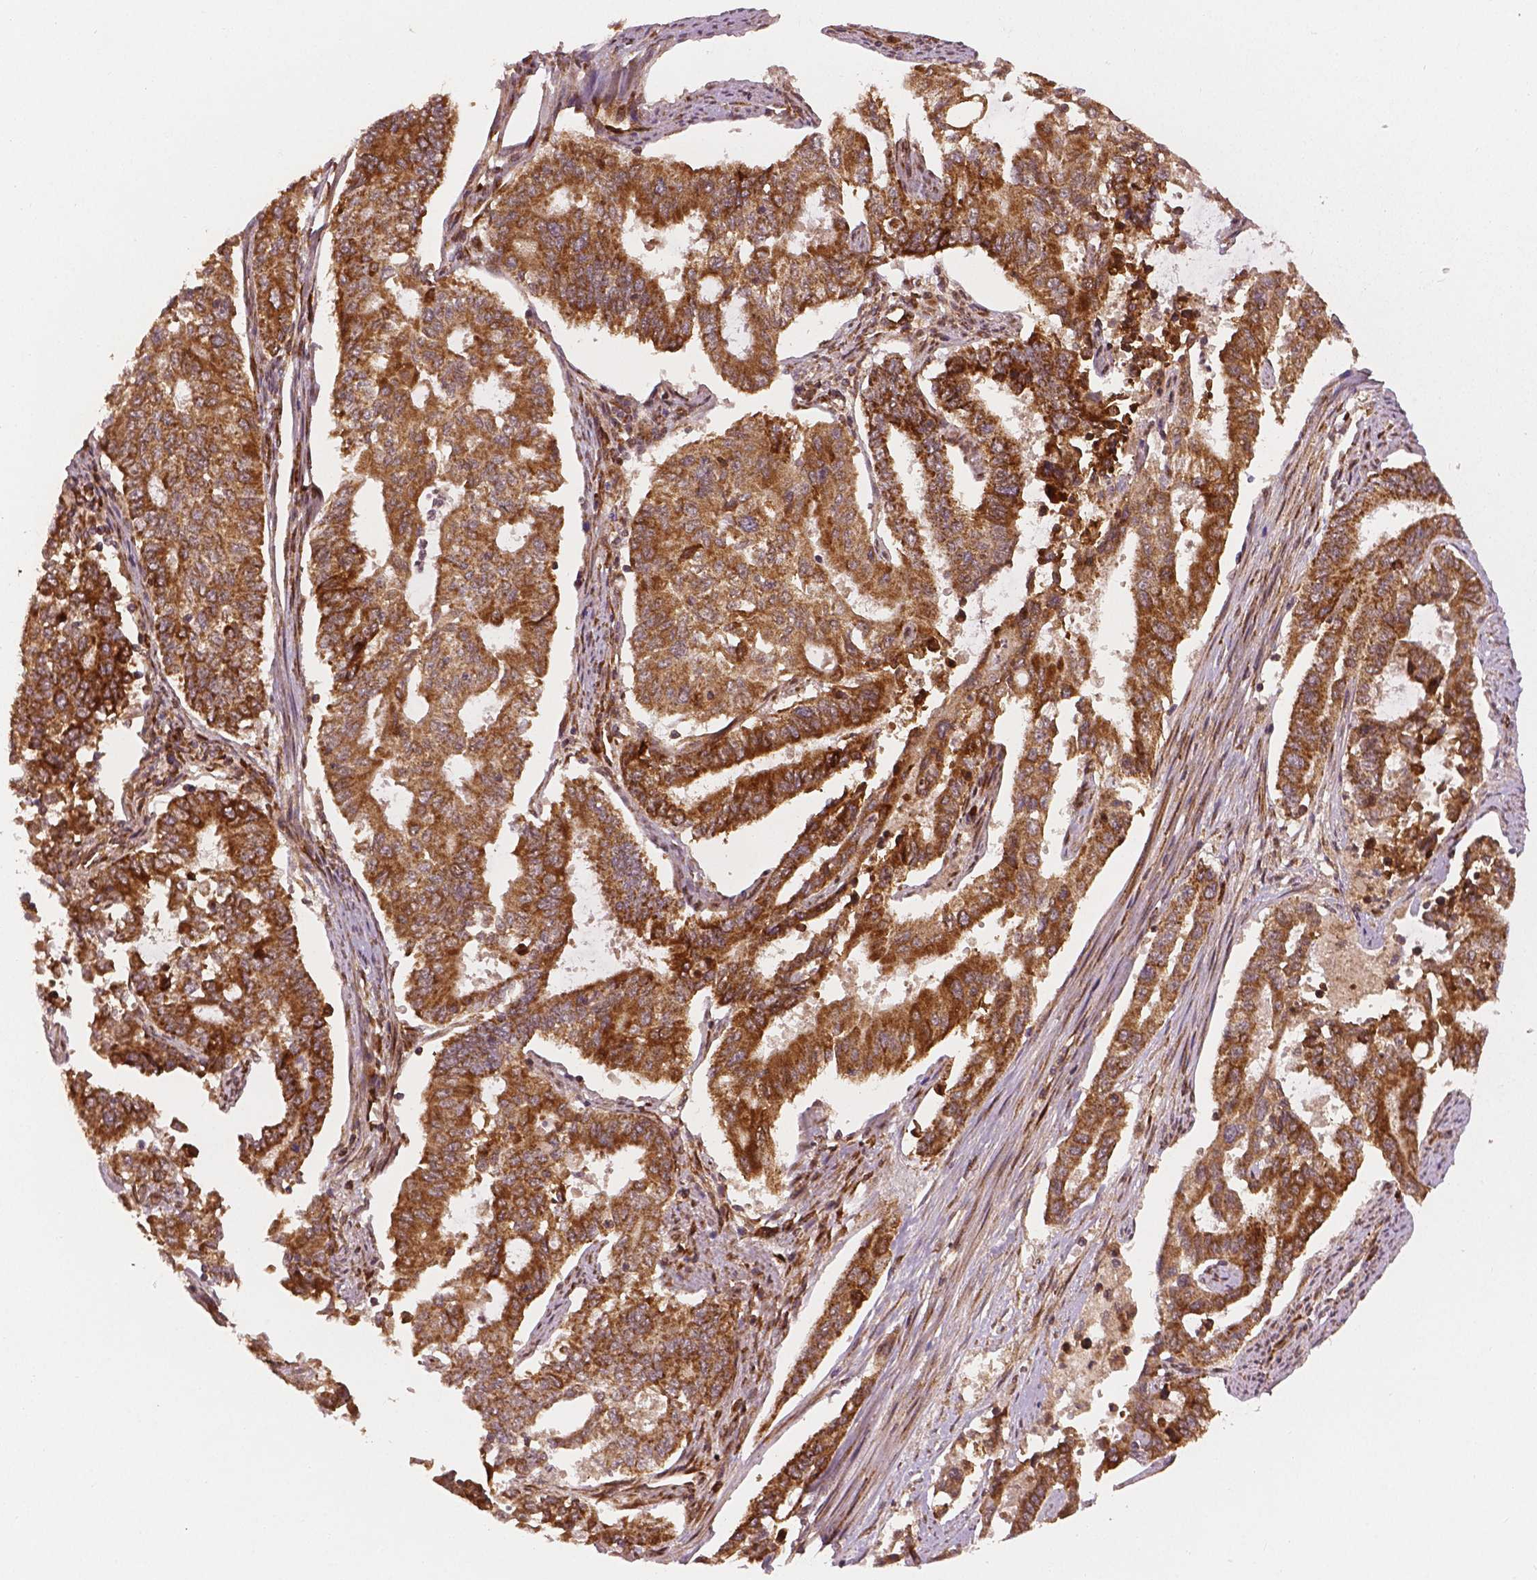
{"staining": {"intensity": "strong", "quantity": ">75%", "location": "cytoplasmic/membranous"}, "tissue": "endometrial cancer", "cell_type": "Tumor cells", "image_type": "cancer", "snomed": [{"axis": "morphology", "description": "Adenocarcinoma, NOS"}, {"axis": "topography", "description": "Uterus"}], "caption": "Protein expression analysis of human adenocarcinoma (endometrial) reveals strong cytoplasmic/membranous expression in about >75% of tumor cells. (DAB = brown stain, brightfield microscopy at high magnification).", "gene": "PGAM5", "patient": {"sex": "female", "age": 59}}